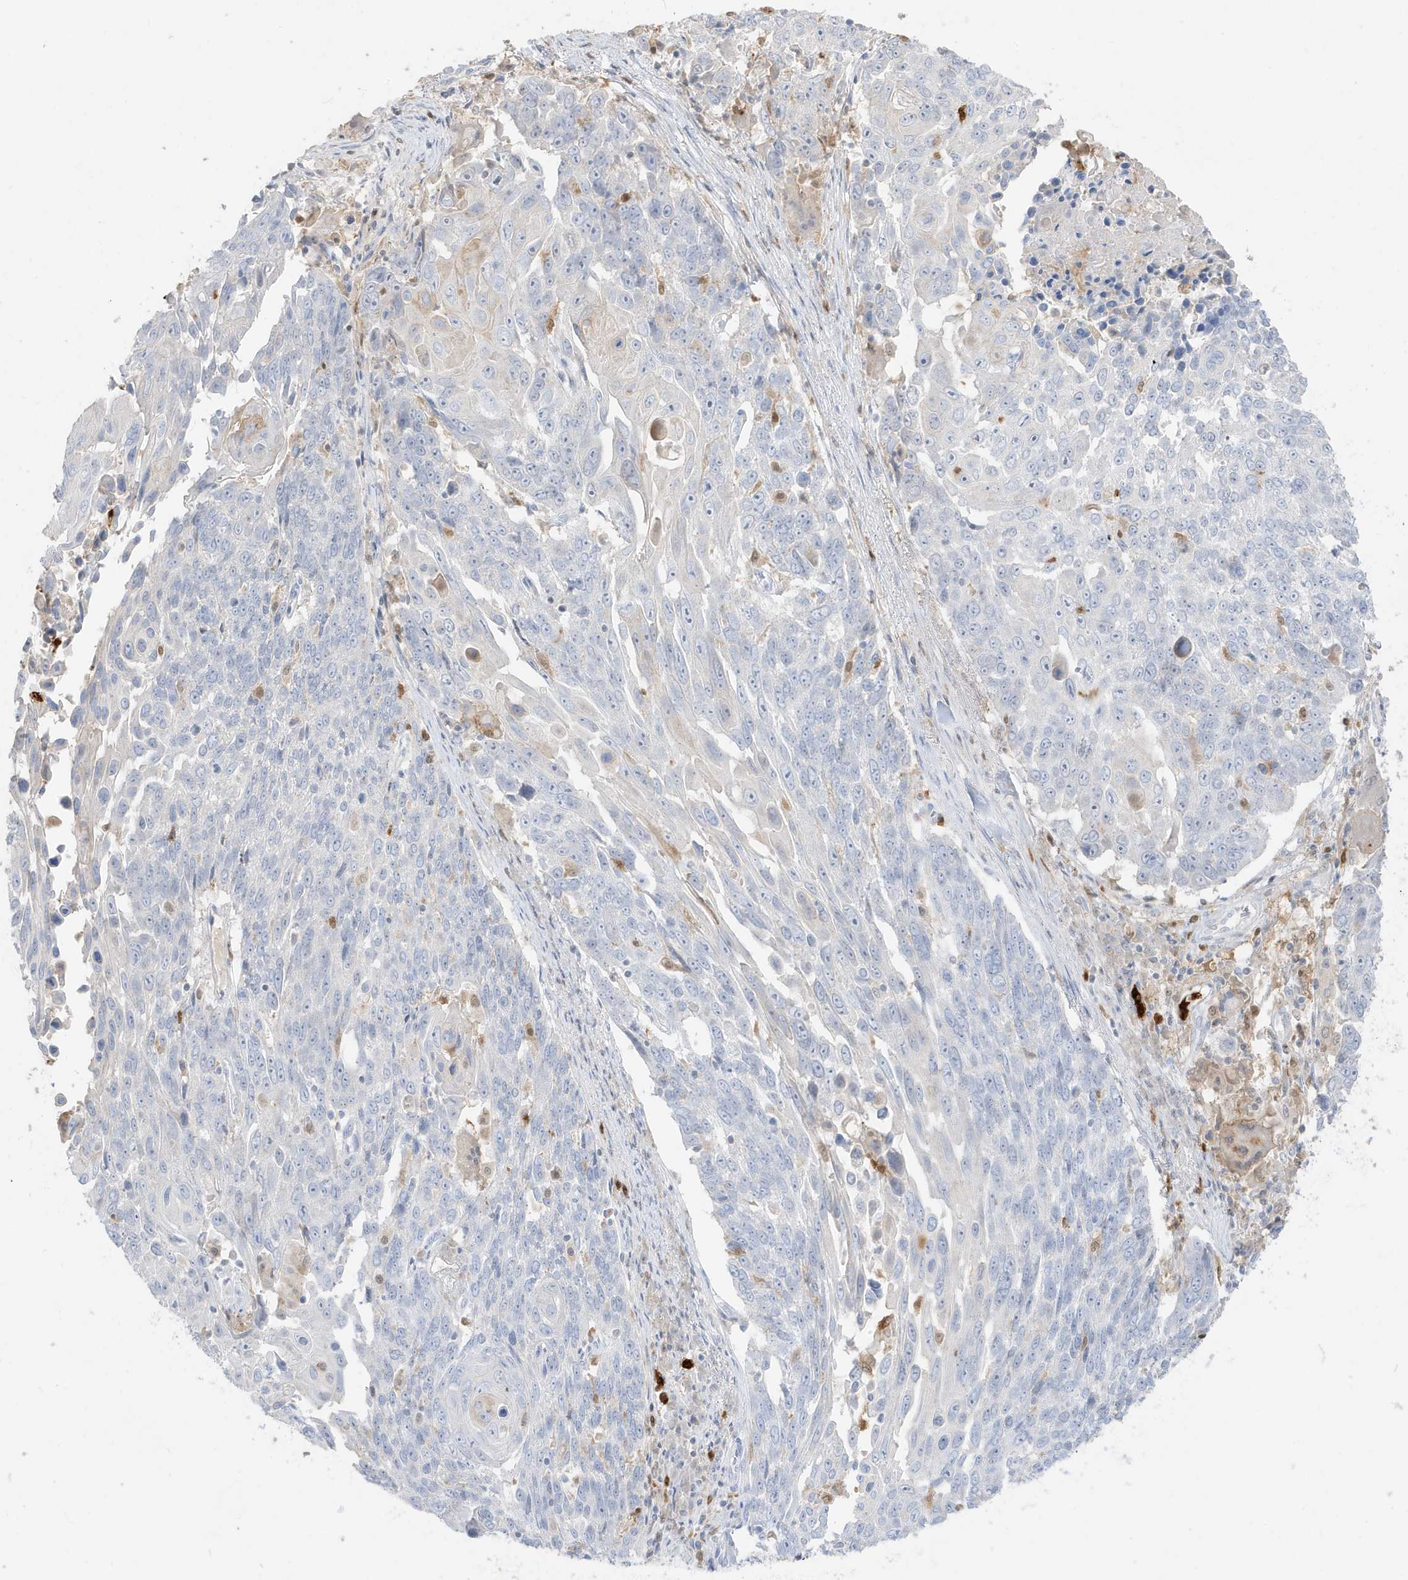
{"staining": {"intensity": "negative", "quantity": "none", "location": "none"}, "tissue": "lung cancer", "cell_type": "Tumor cells", "image_type": "cancer", "snomed": [{"axis": "morphology", "description": "Squamous cell carcinoma, NOS"}, {"axis": "topography", "description": "Lung"}], "caption": "Immunohistochemistry (IHC) of human lung cancer (squamous cell carcinoma) demonstrates no positivity in tumor cells. (DAB (3,3'-diaminobenzidine) immunohistochemistry, high magnification).", "gene": "GCA", "patient": {"sex": "male", "age": 66}}